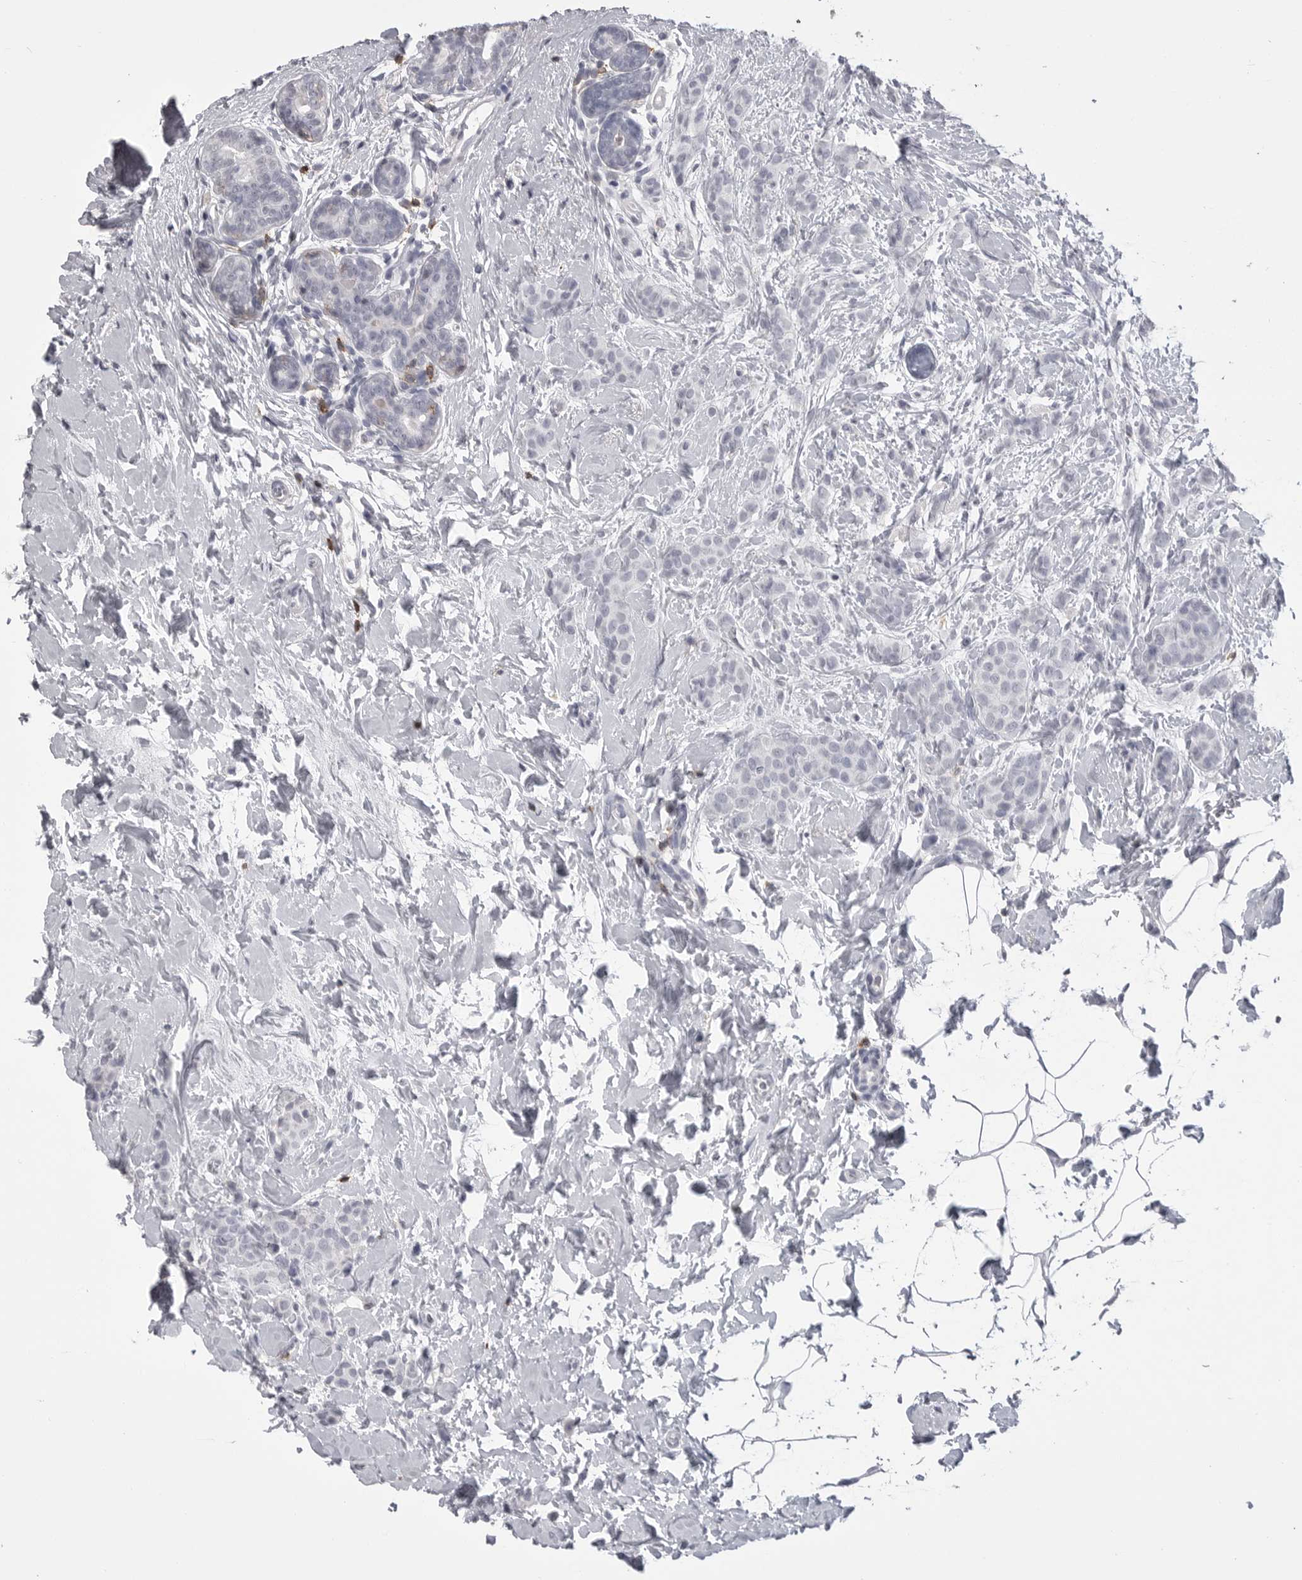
{"staining": {"intensity": "negative", "quantity": "none", "location": "none"}, "tissue": "breast cancer", "cell_type": "Tumor cells", "image_type": "cancer", "snomed": [{"axis": "morphology", "description": "Lobular carcinoma, in situ"}, {"axis": "morphology", "description": "Lobular carcinoma"}, {"axis": "topography", "description": "Breast"}], "caption": "Immunohistochemistry image of neoplastic tissue: human breast lobular carcinoma in situ stained with DAB reveals no significant protein positivity in tumor cells.", "gene": "ITGAL", "patient": {"sex": "female", "age": 41}}